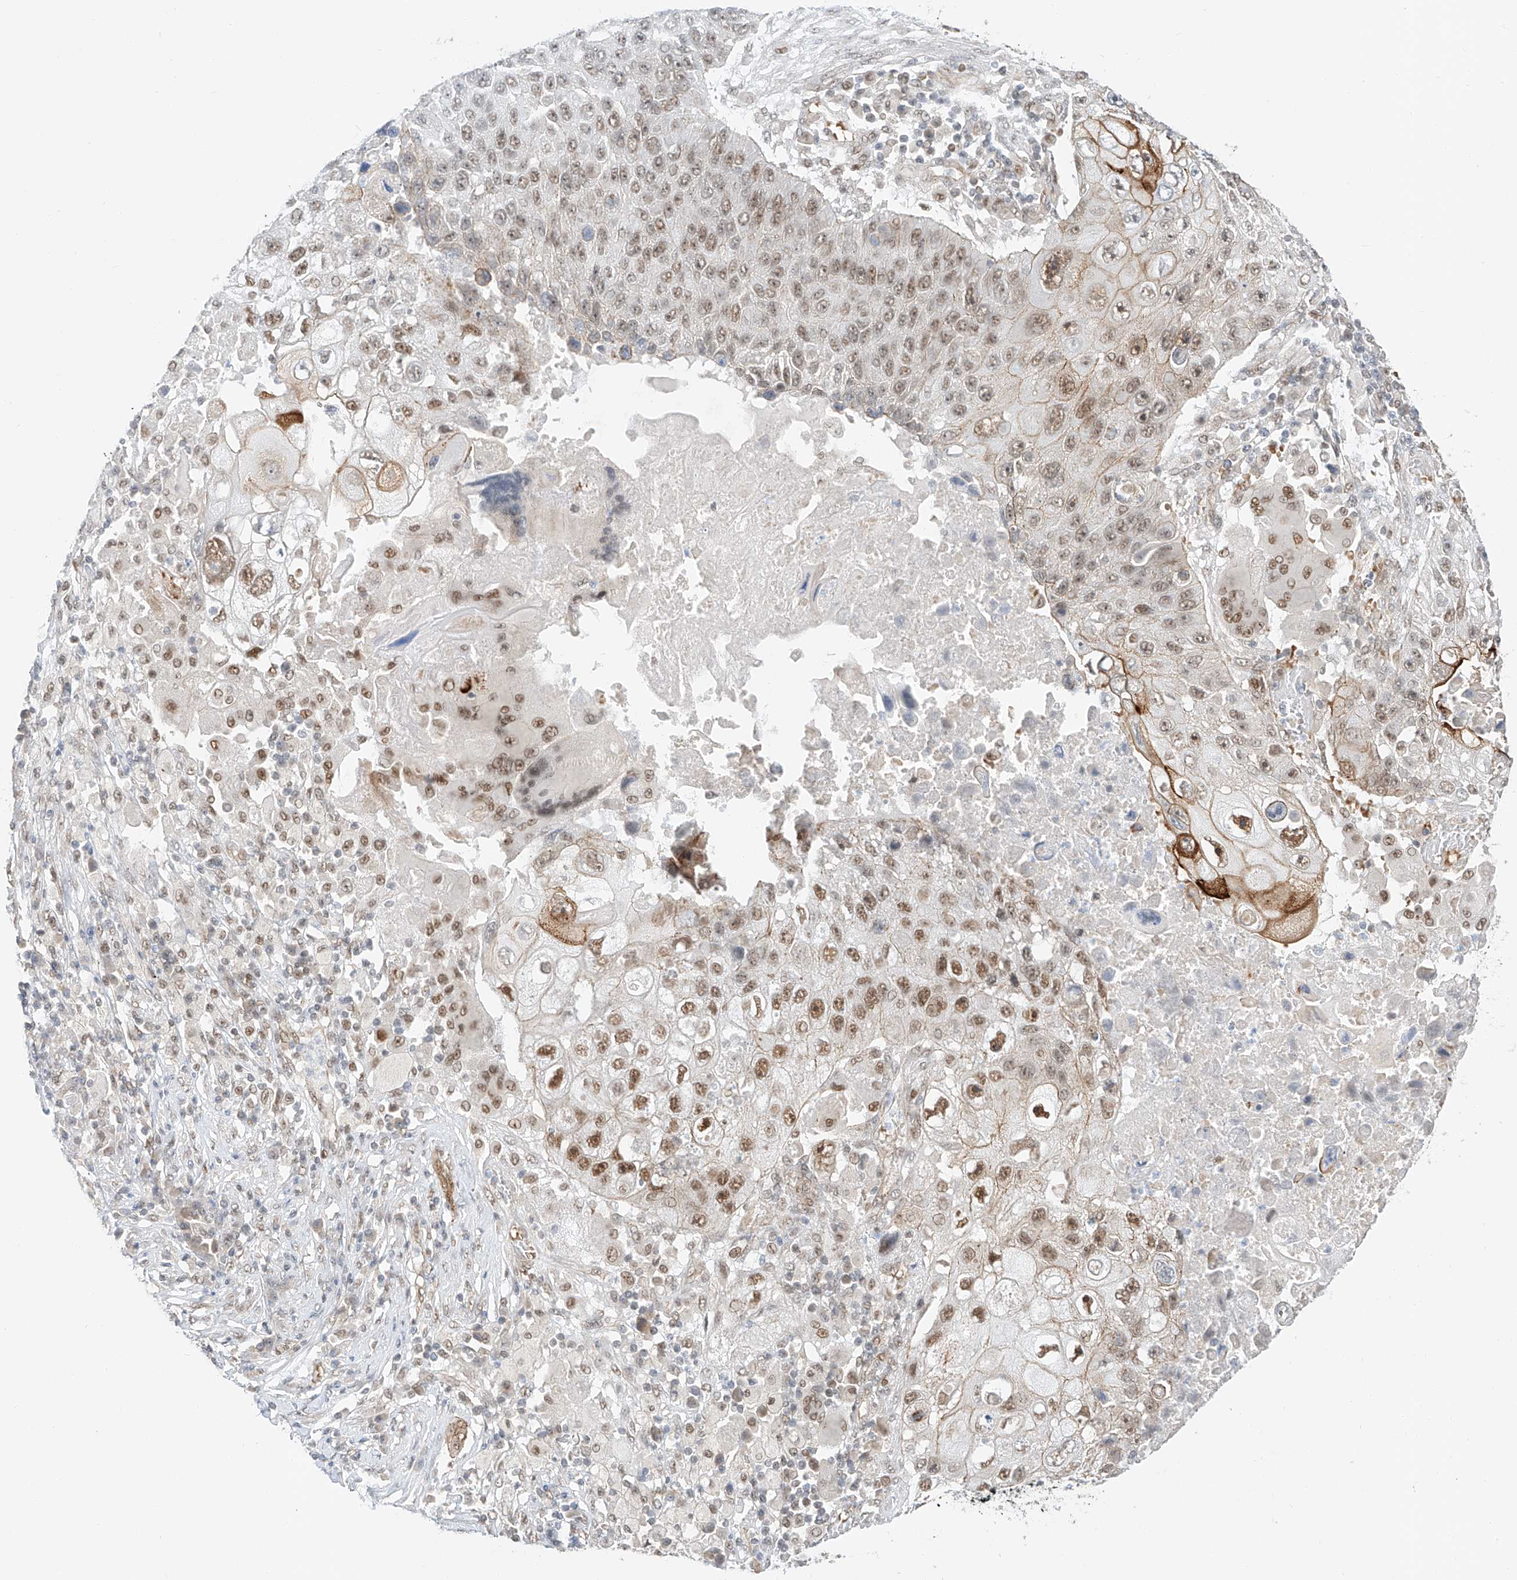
{"staining": {"intensity": "moderate", "quantity": ">75%", "location": "cytoplasmic/membranous,nuclear"}, "tissue": "lung cancer", "cell_type": "Tumor cells", "image_type": "cancer", "snomed": [{"axis": "morphology", "description": "Squamous cell carcinoma, NOS"}, {"axis": "topography", "description": "Lung"}], "caption": "Protein positivity by IHC reveals moderate cytoplasmic/membranous and nuclear positivity in about >75% of tumor cells in lung squamous cell carcinoma.", "gene": "POGK", "patient": {"sex": "male", "age": 61}}